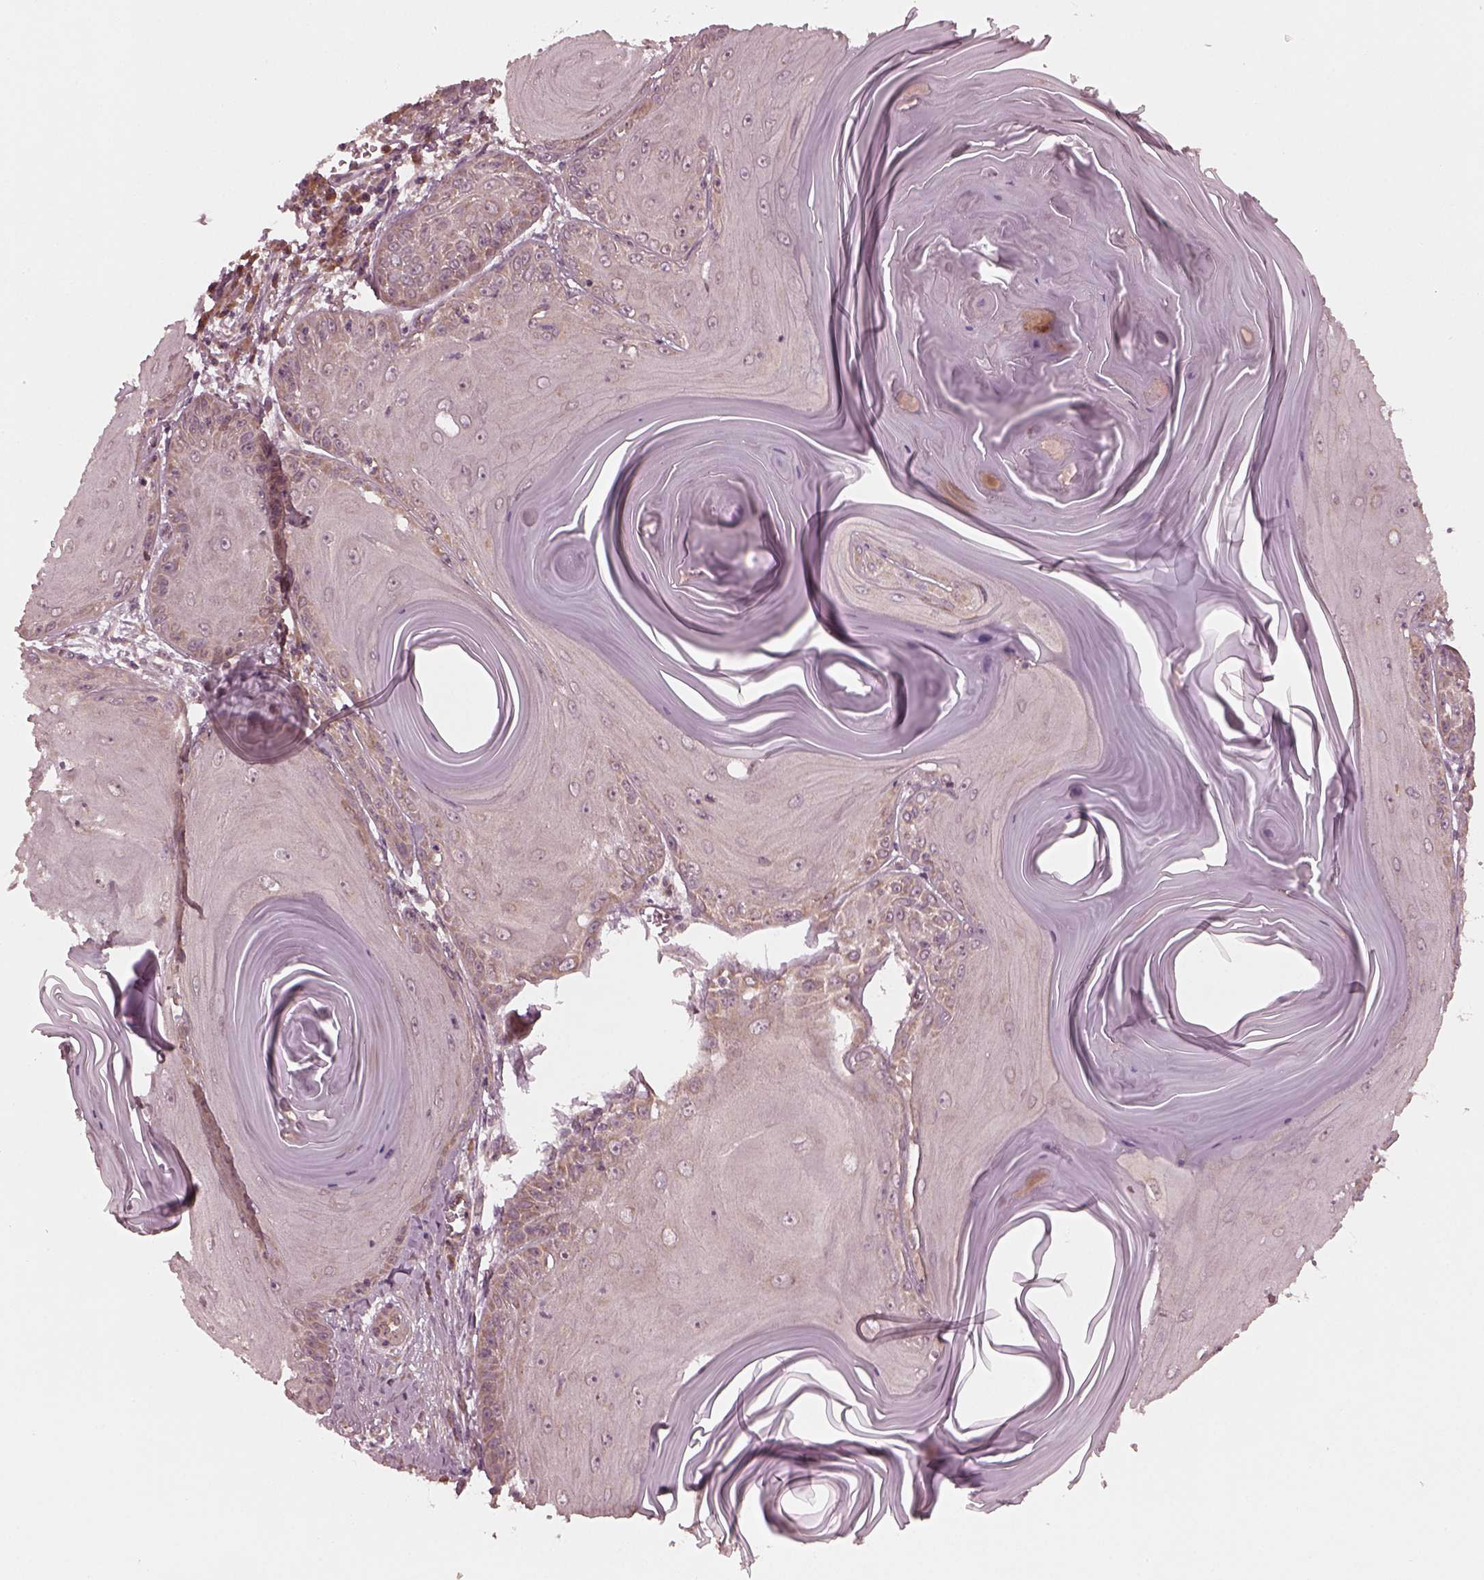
{"staining": {"intensity": "weak", "quantity": "<25%", "location": "cytoplasmic/membranous"}, "tissue": "skin cancer", "cell_type": "Tumor cells", "image_type": "cancer", "snomed": [{"axis": "morphology", "description": "Squamous cell carcinoma, NOS"}, {"axis": "topography", "description": "Skin"}, {"axis": "topography", "description": "Vulva"}], "caption": "Squamous cell carcinoma (skin) was stained to show a protein in brown. There is no significant staining in tumor cells.", "gene": "FAF2", "patient": {"sex": "female", "age": 85}}